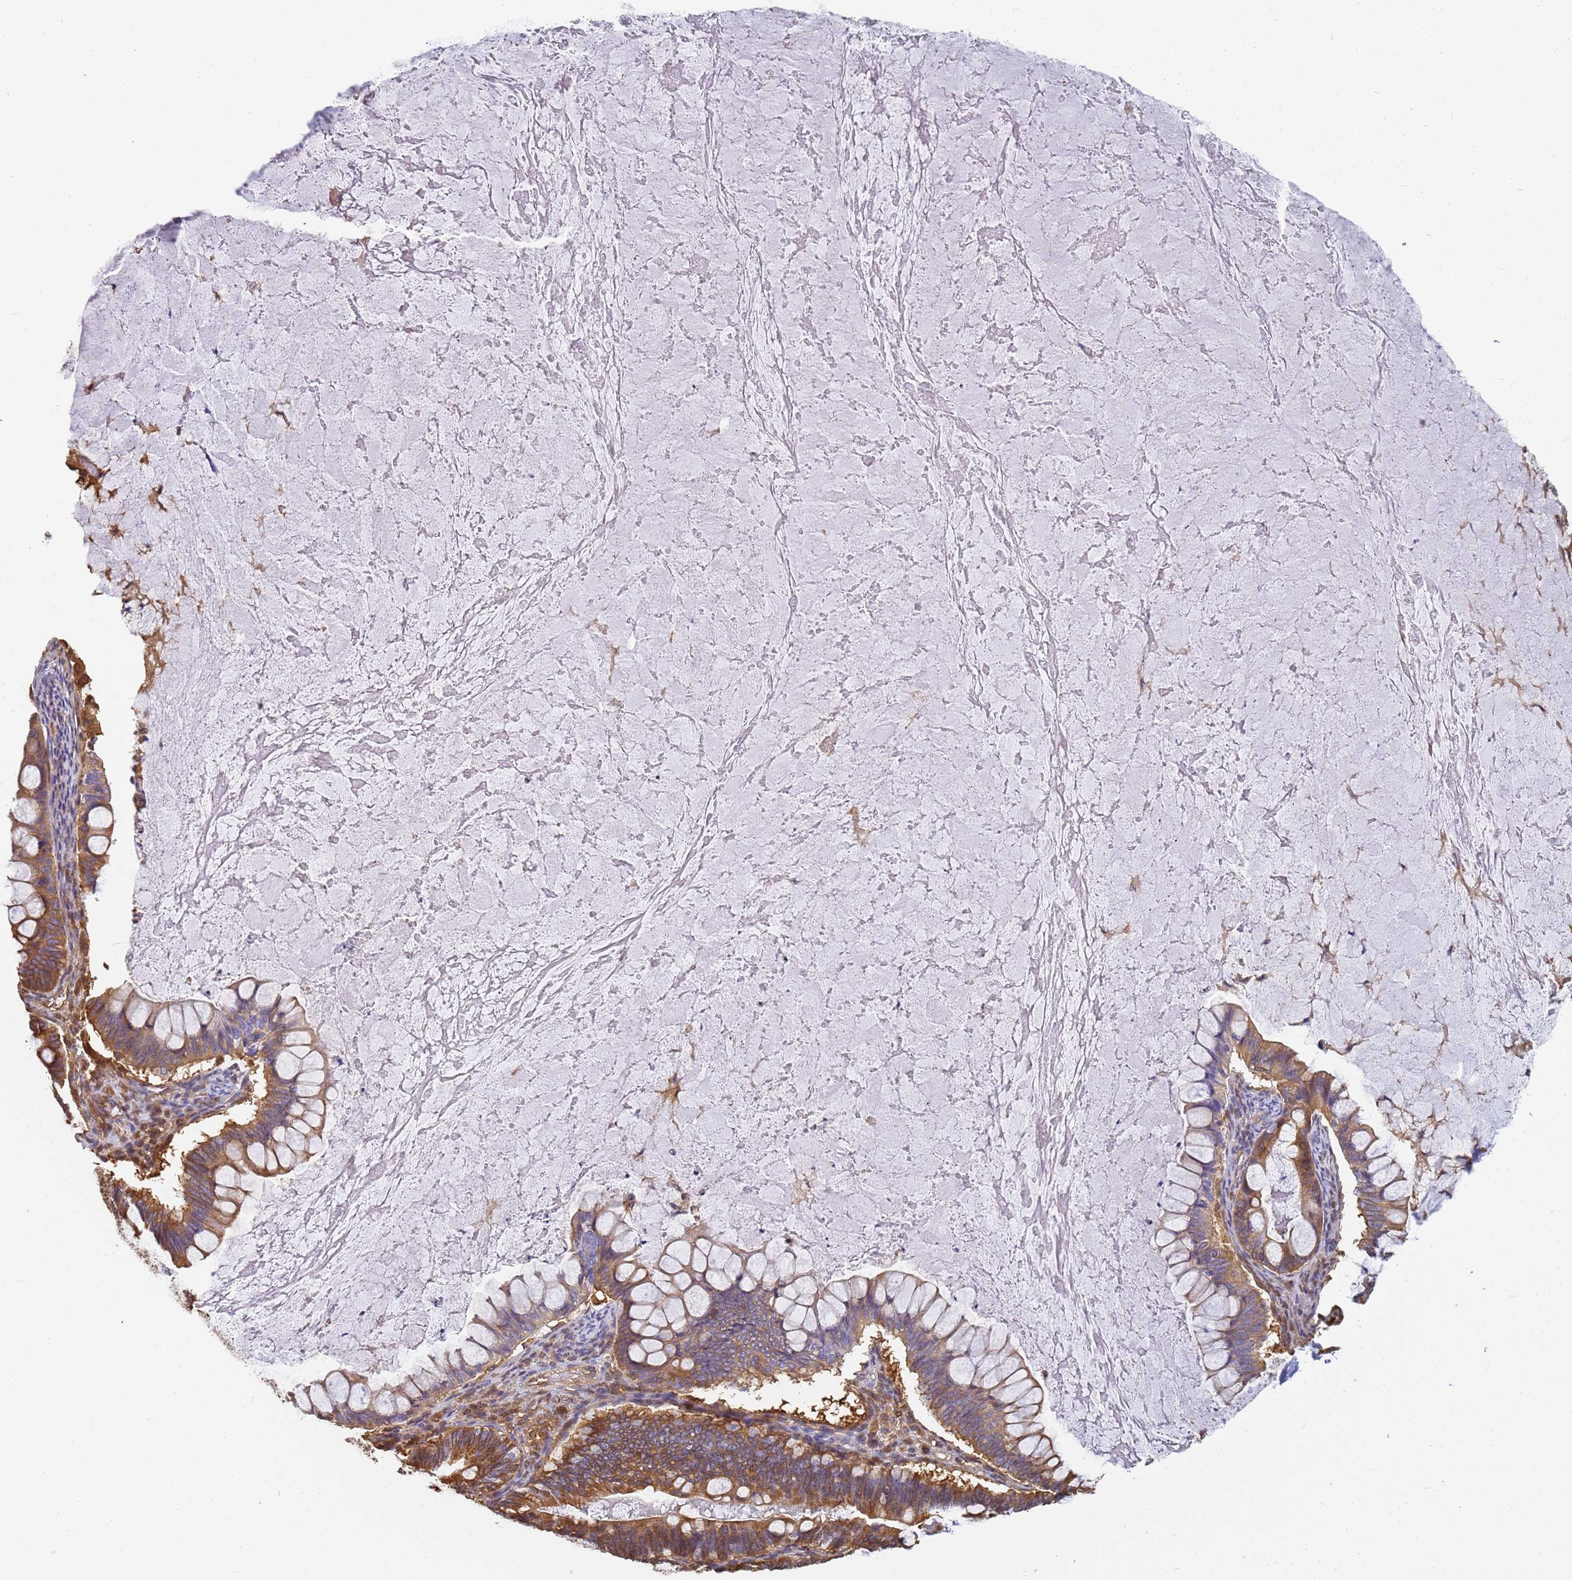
{"staining": {"intensity": "moderate", "quantity": ">75%", "location": "cytoplasmic/membranous"}, "tissue": "ovarian cancer", "cell_type": "Tumor cells", "image_type": "cancer", "snomed": [{"axis": "morphology", "description": "Cystadenocarcinoma, mucinous, NOS"}, {"axis": "topography", "description": "Ovary"}], "caption": "IHC histopathology image of human mucinous cystadenocarcinoma (ovarian) stained for a protein (brown), which reveals medium levels of moderate cytoplasmic/membranous positivity in about >75% of tumor cells.", "gene": "NME1-NME2", "patient": {"sex": "female", "age": 61}}